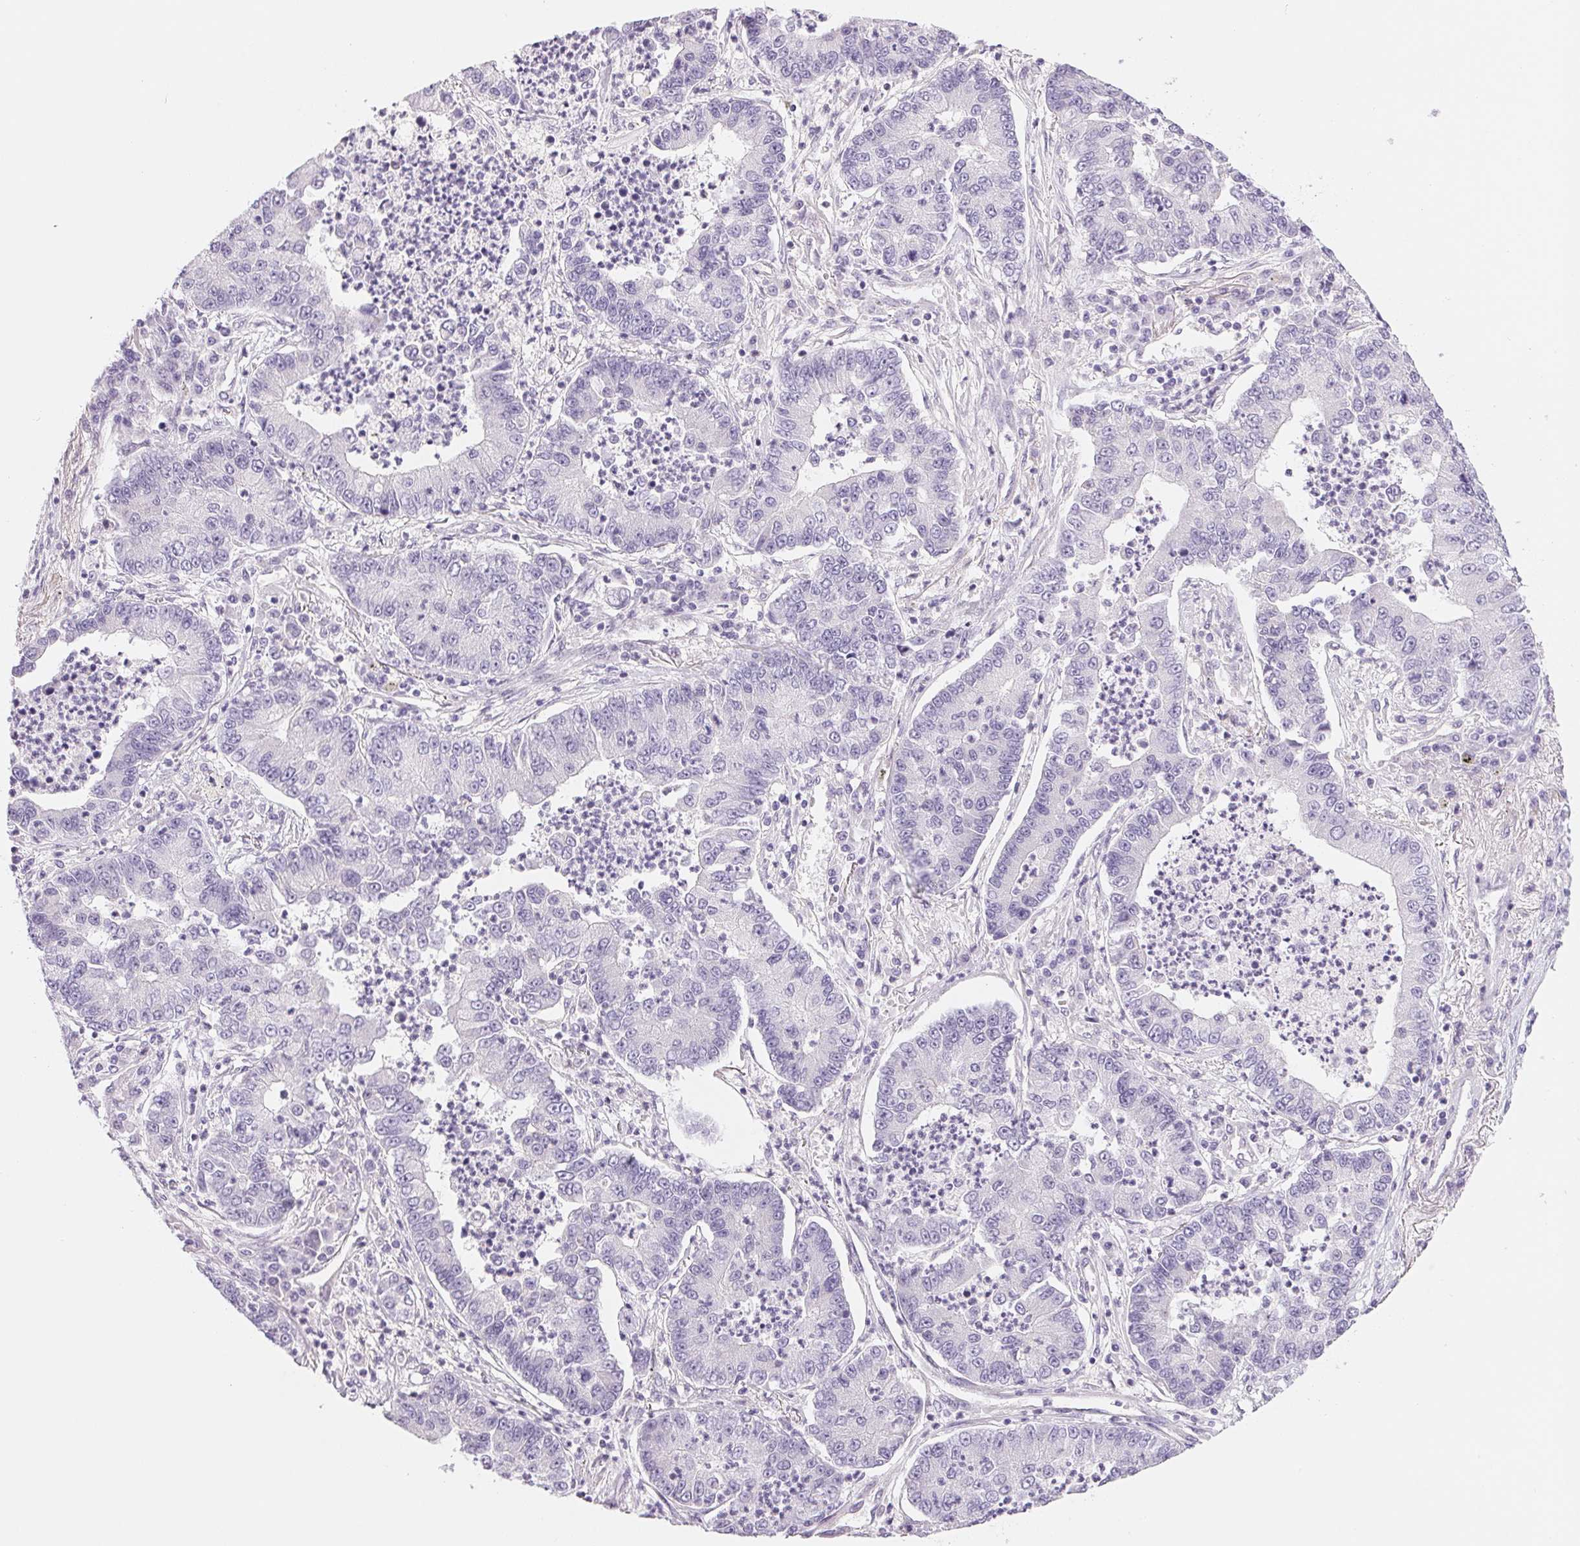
{"staining": {"intensity": "negative", "quantity": "none", "location": "none"}, "tissue": "lung cancer", "cell_type": "Tumor cells", "image_type": "cancer", "snomed": [{"axis": "morphology", "description": "Adenocarcinoma, NOS"}, {"axis": "topography", "description": "Lung"}], "caption": "DAB (3,3'-diaminobenzidine) immunohistochemical staining of lung cancer displays no significant expression in tumor cells.", "gene": "CCDC168", "patient": {"sex": "female", "age": 57}}